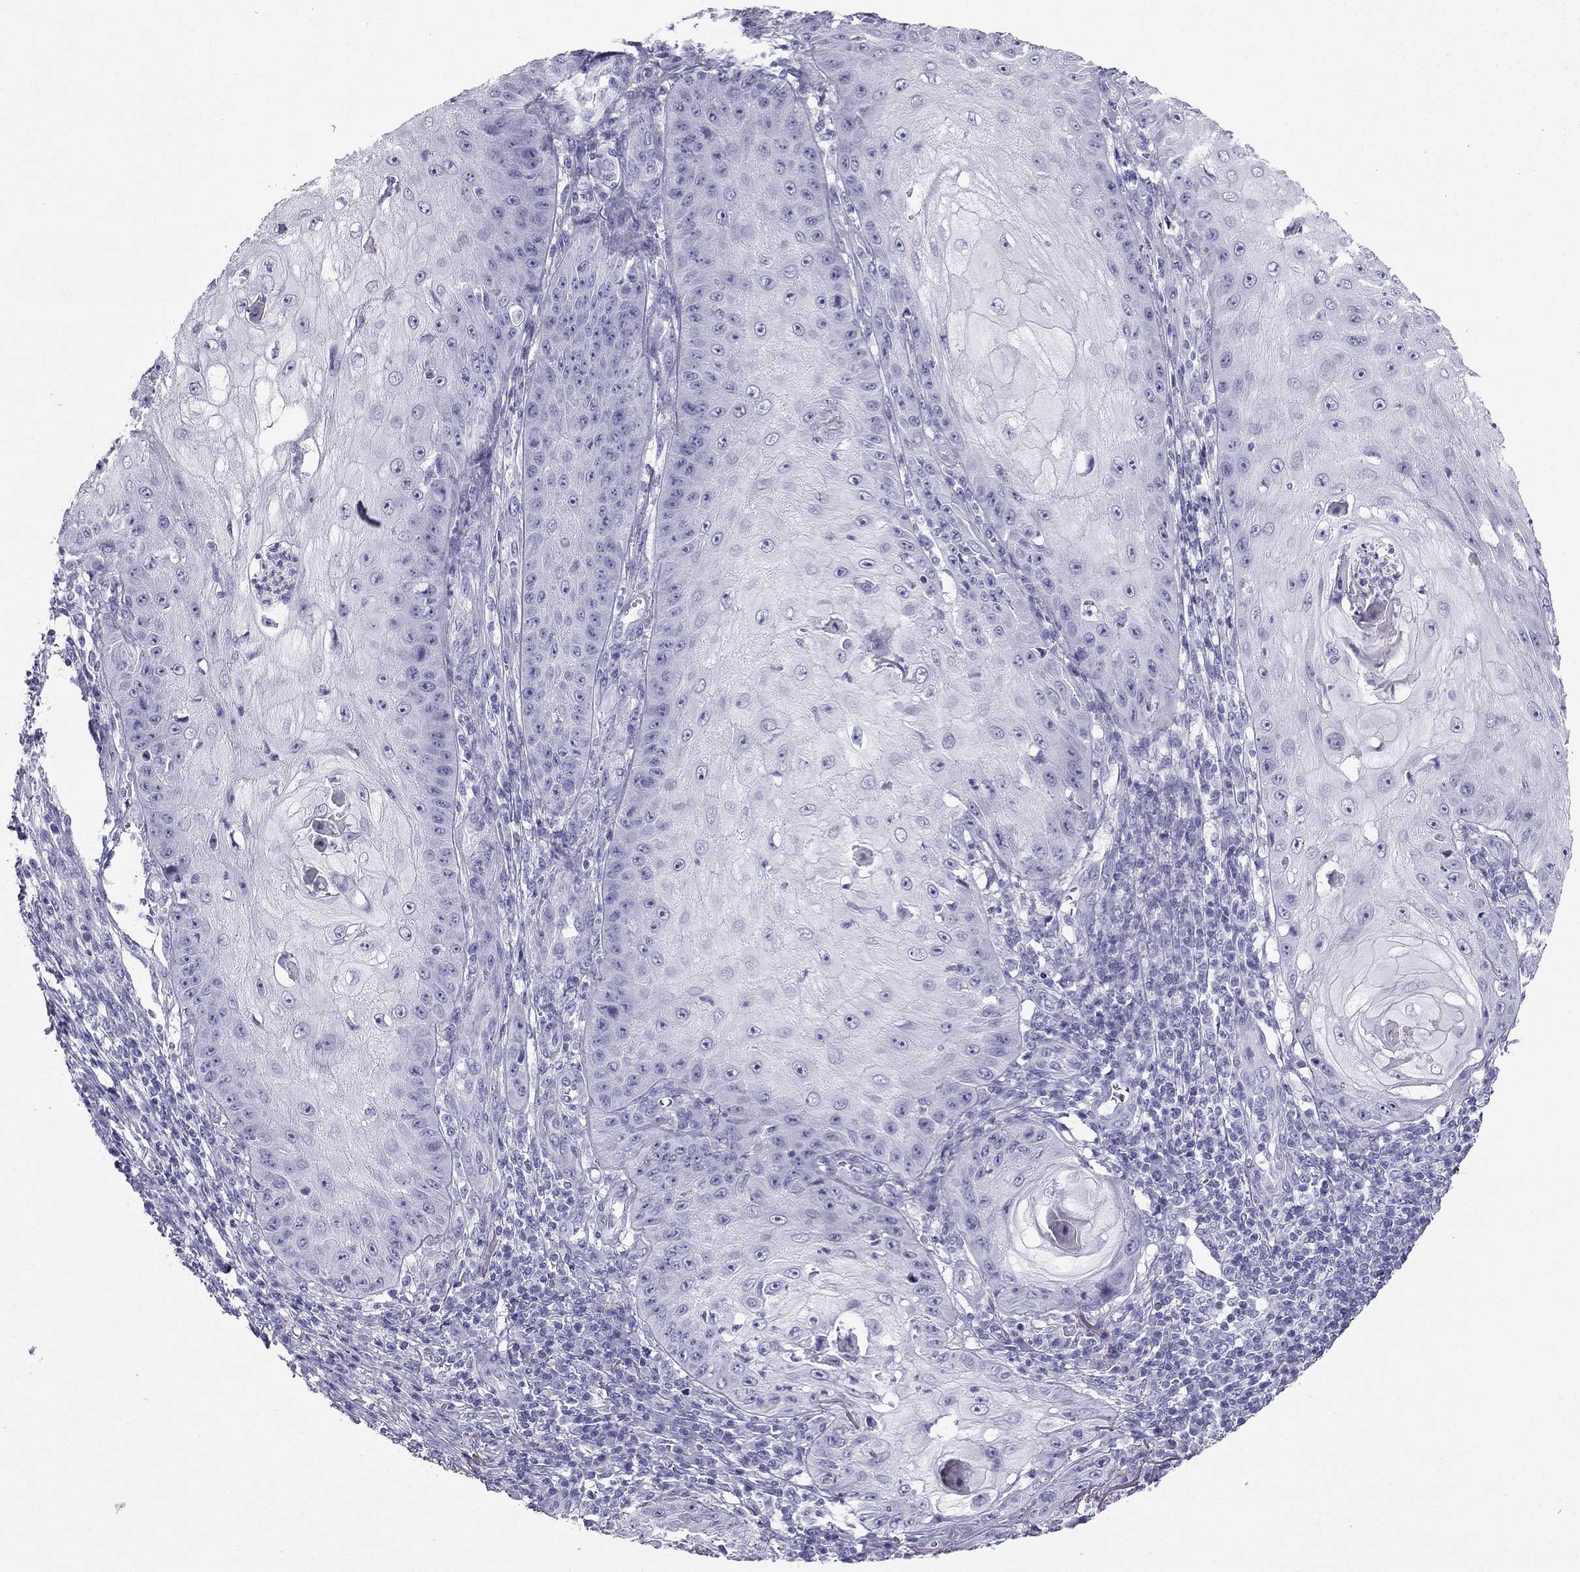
{"staining": {"intensity": "negative", "quantity": "none", "location": "none"}, "tissue": "skin cancer", "cell_type": "Tumor cells", "image_type": "cancer", "snomed": [{"axis": "morphology", "description": "Squamous cell carcinoma, NOS"}, {"axis": "topography", "description": "Skin"}], "caption": "Skin cancer was stained to show a protein in brown. There is no significant positivity in tumor cells. (Immunohistochemistry (ihc), brightfield microscopy, high magnification).", "gene": "TFF3", "patient": {"sex": "male", "age": 70}}